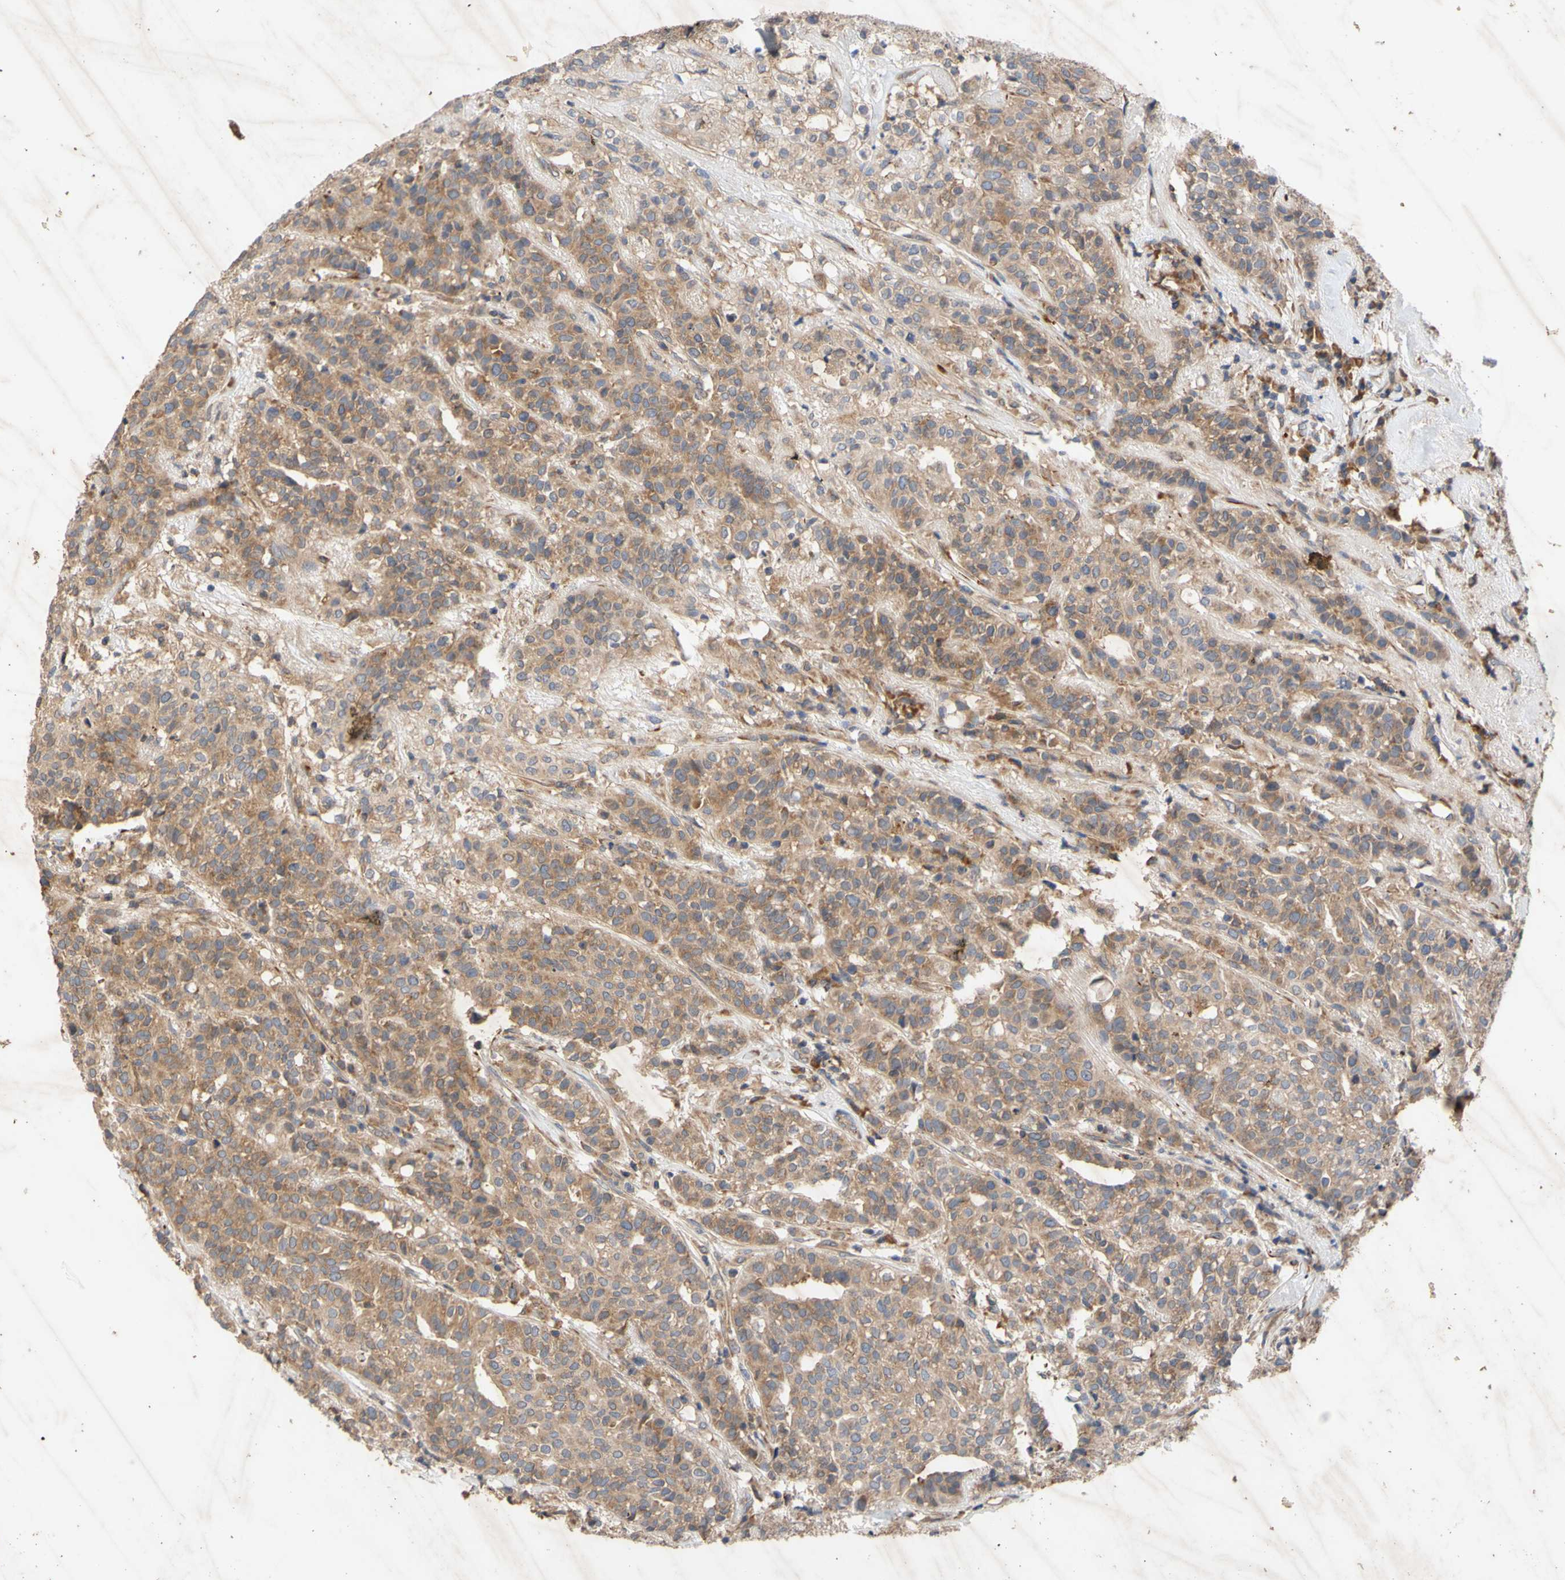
{"staining": {"intensity": "moderate", "quantity": ">75%", "location": "cytoplasmic/membranous"}, "tissue": "head and neck cancer", "cell_type": "Tumor cells", "image_type": "cancer", "snomed": [{"axis": "morphology", "description": "Adenocarcinoma, NOS"}, {"axis": "topography", "description": "Salivary gland"}, {"axis": "topography", "description": "Head-Neck"}], "caption": "Immunohistochemistry image of neoplastic tissue: head and neck adenocarcinoma stained using IHC exhibits medium levels of moderate protein expression localized specifically in the cytoplasmic/membranous of tumor cells, appearing as a cytoplasmic/membranous brown color.", "gene": "EIF2S3", "patient": {"sex": "female", "age": 65}}